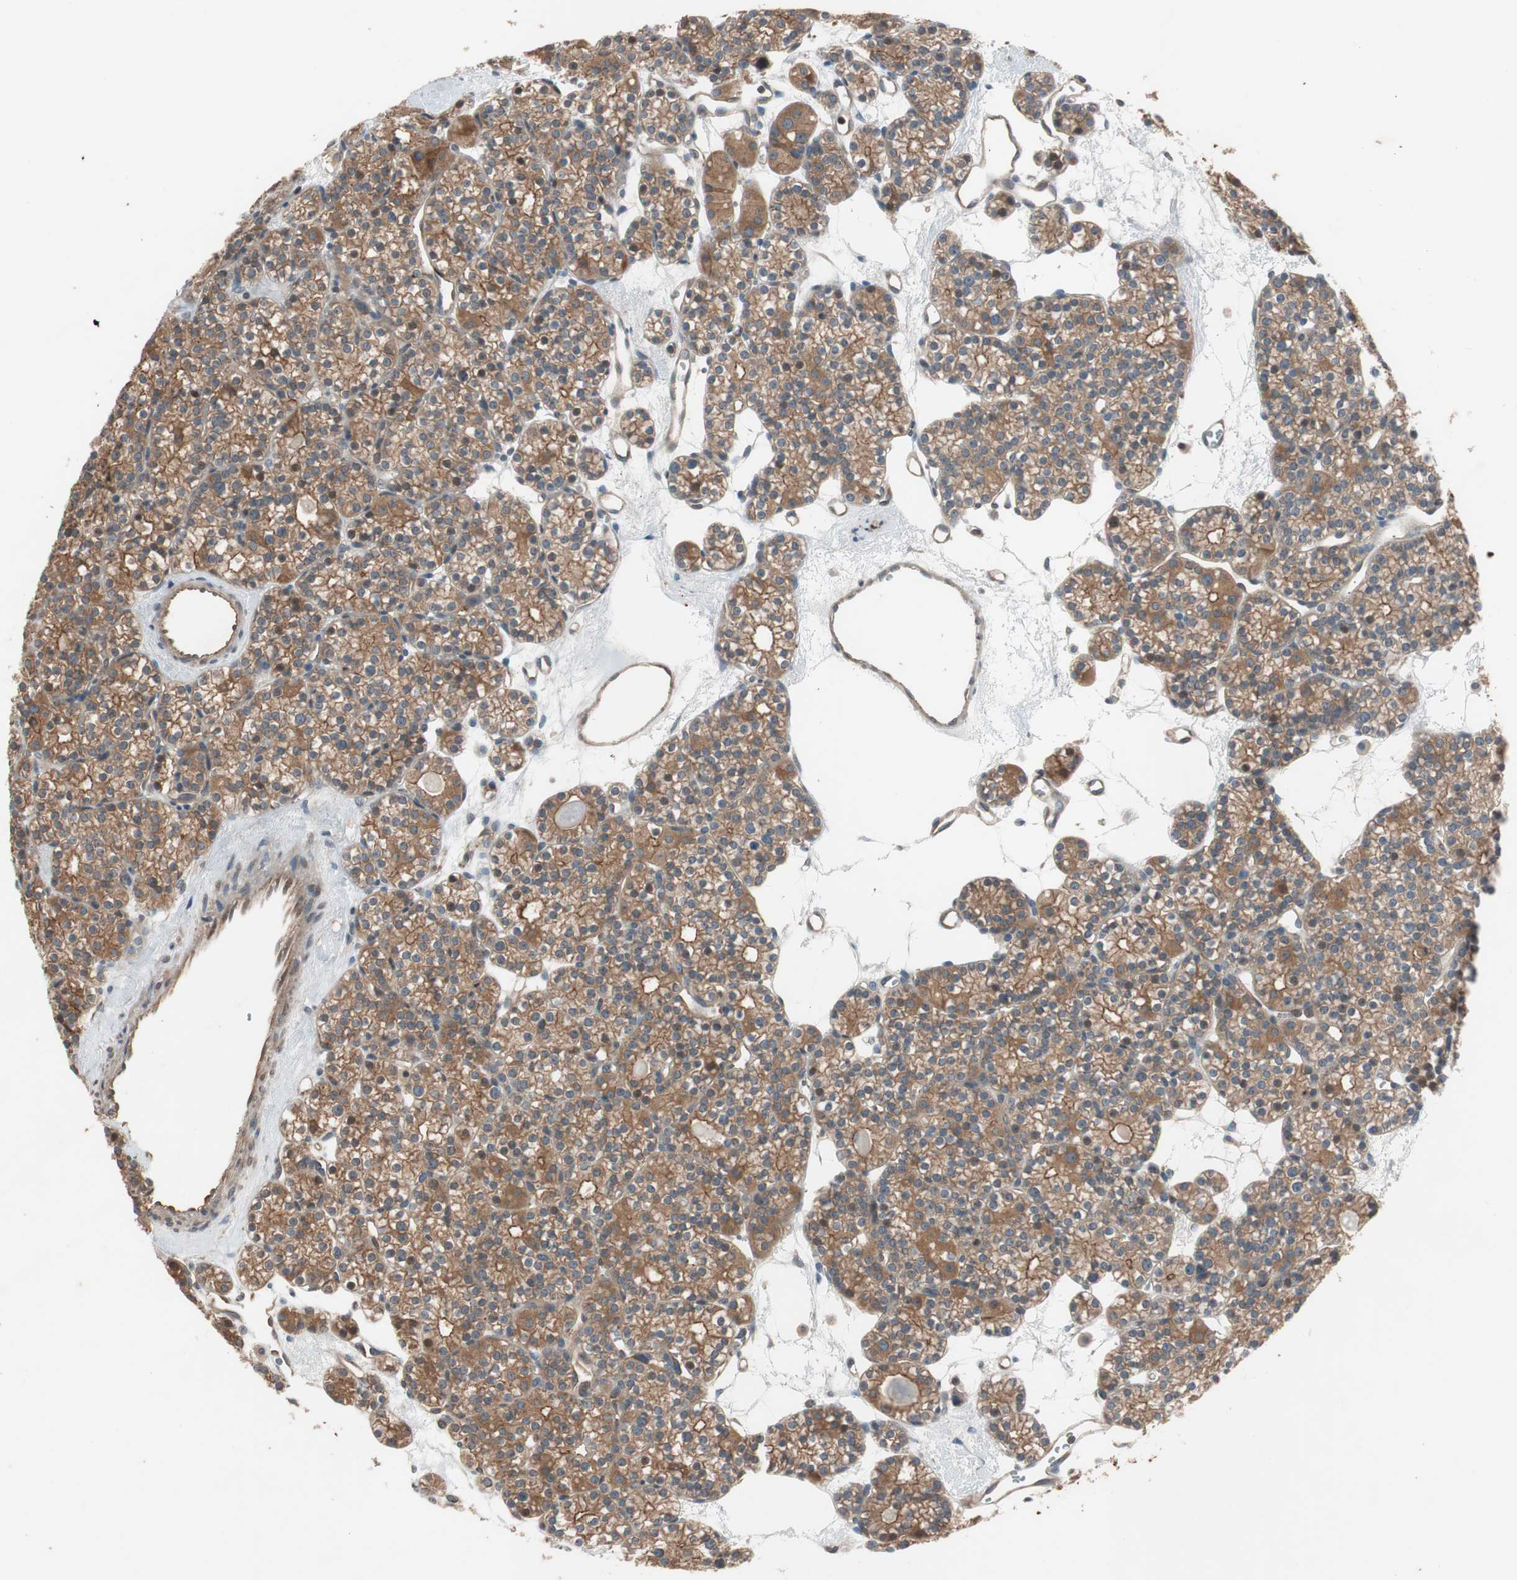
{"staining": {"intensity": "moderate", "quantity": ">75%", "location": "cytoplasmic/membranous"}, "tissue": "parathyroid gland", "cell_type": "Glandular cells", "image_type": "normal", "snomed": [{"axis": "morphology", "description": "Normal tissue, NOS"}, {"axis": "topography", "description": "Parathyroid gland"}], "caption": "Protein expression analysis of unremarkable human parathyroid gland reveals moderate cytoplasmic/membranous positivity in approximately >75% of glandular cells.", "gene": "EPHA8", "patient": {"sex": "female", "age": 64}}